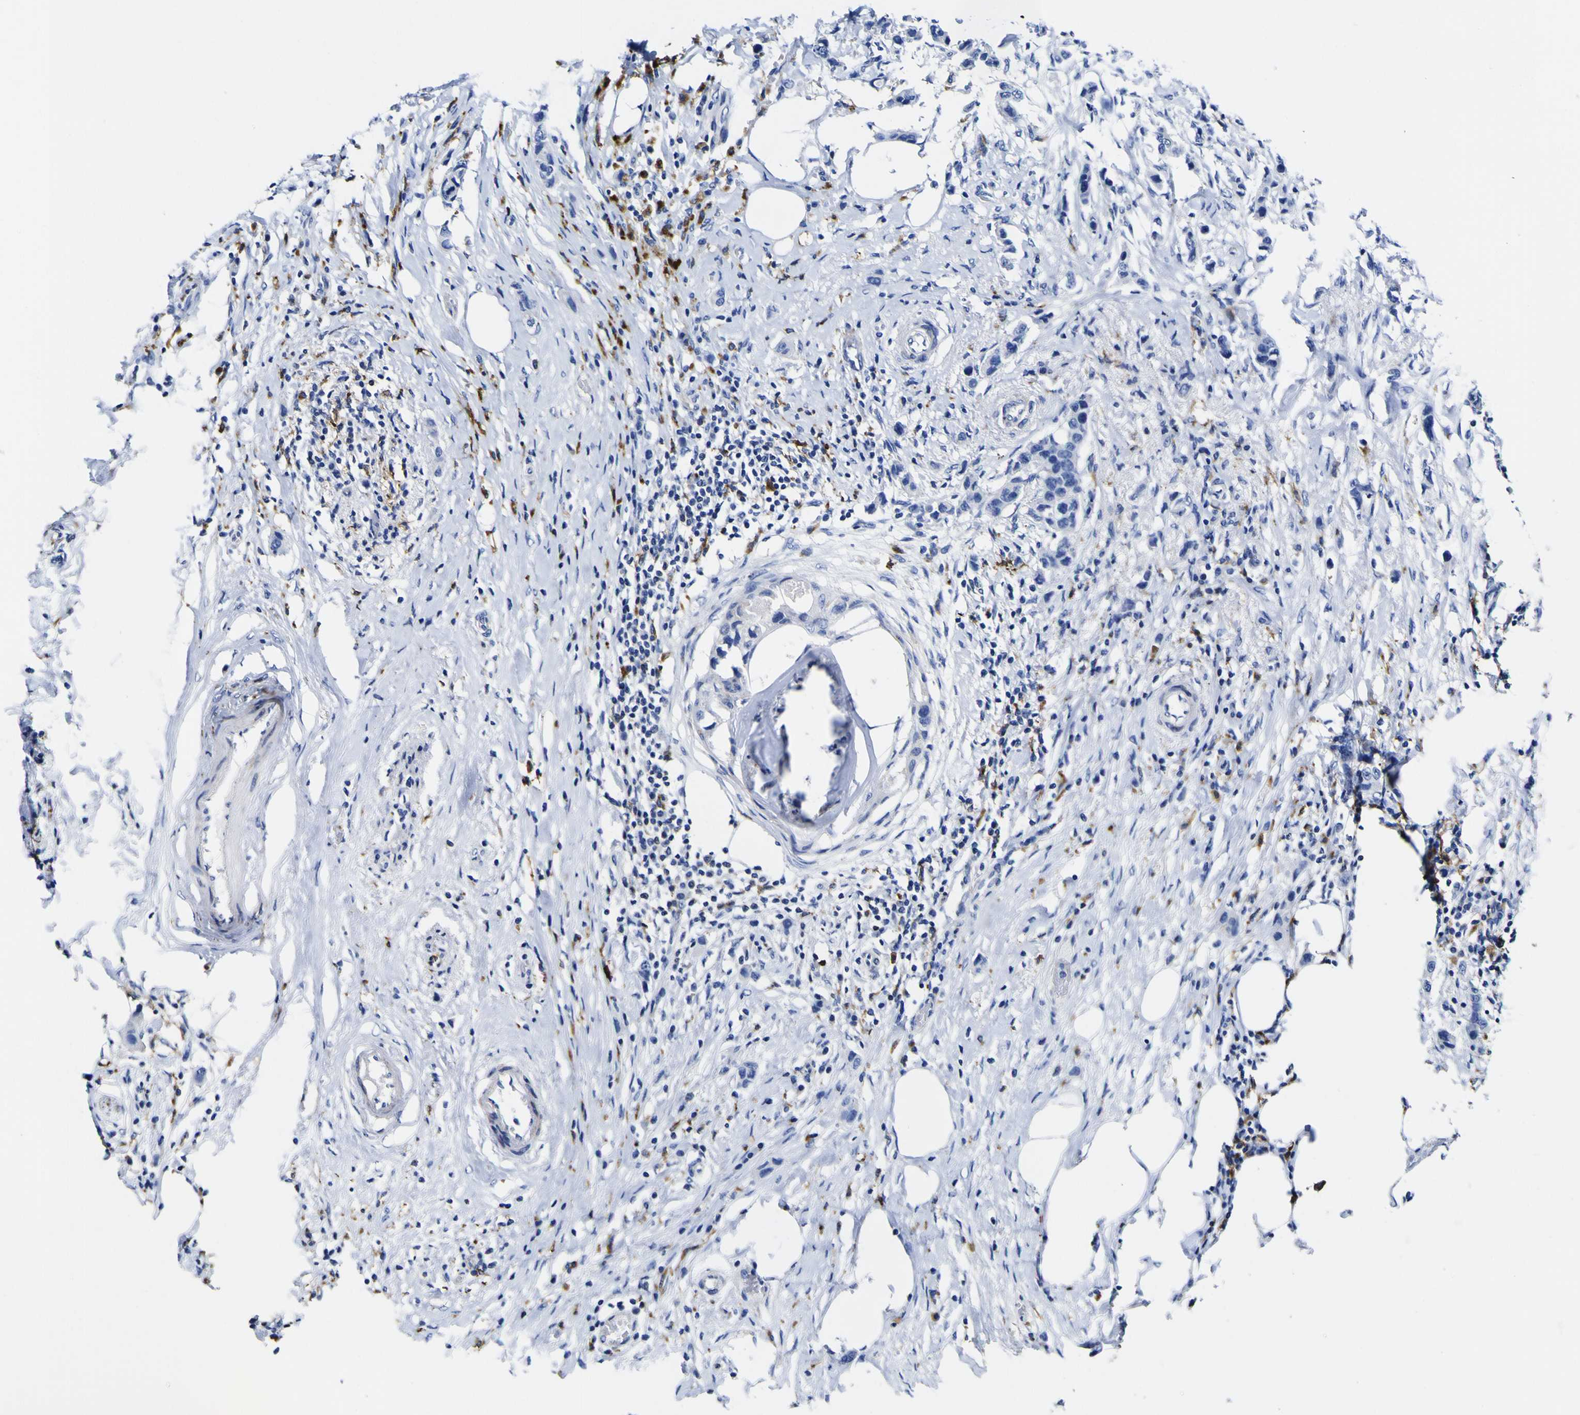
{"staining": {"intensity": "negative", "quantity": "none", "location": "none"}, "tissue": "breast cancer", "cell_type": "Tumor cells", "image_type": "cancer", "snomed": [{"axis": "morphology", "description": "Normal tissue, NOS"}, {"axis": "morphology", "description": "Duct carcinoma"}, {"axis": "topography", "description": "Breast"}], "caption": "High power microscopy photomicrograph of an immunohistochemistry (IHC) histopathology image of breast cancer (infiltrating ductal carcinoma), revealing no significant positivity in tumor cells.", "gene": "HLA-DQA1", "patient": {"sex": "female", "age": 50}}